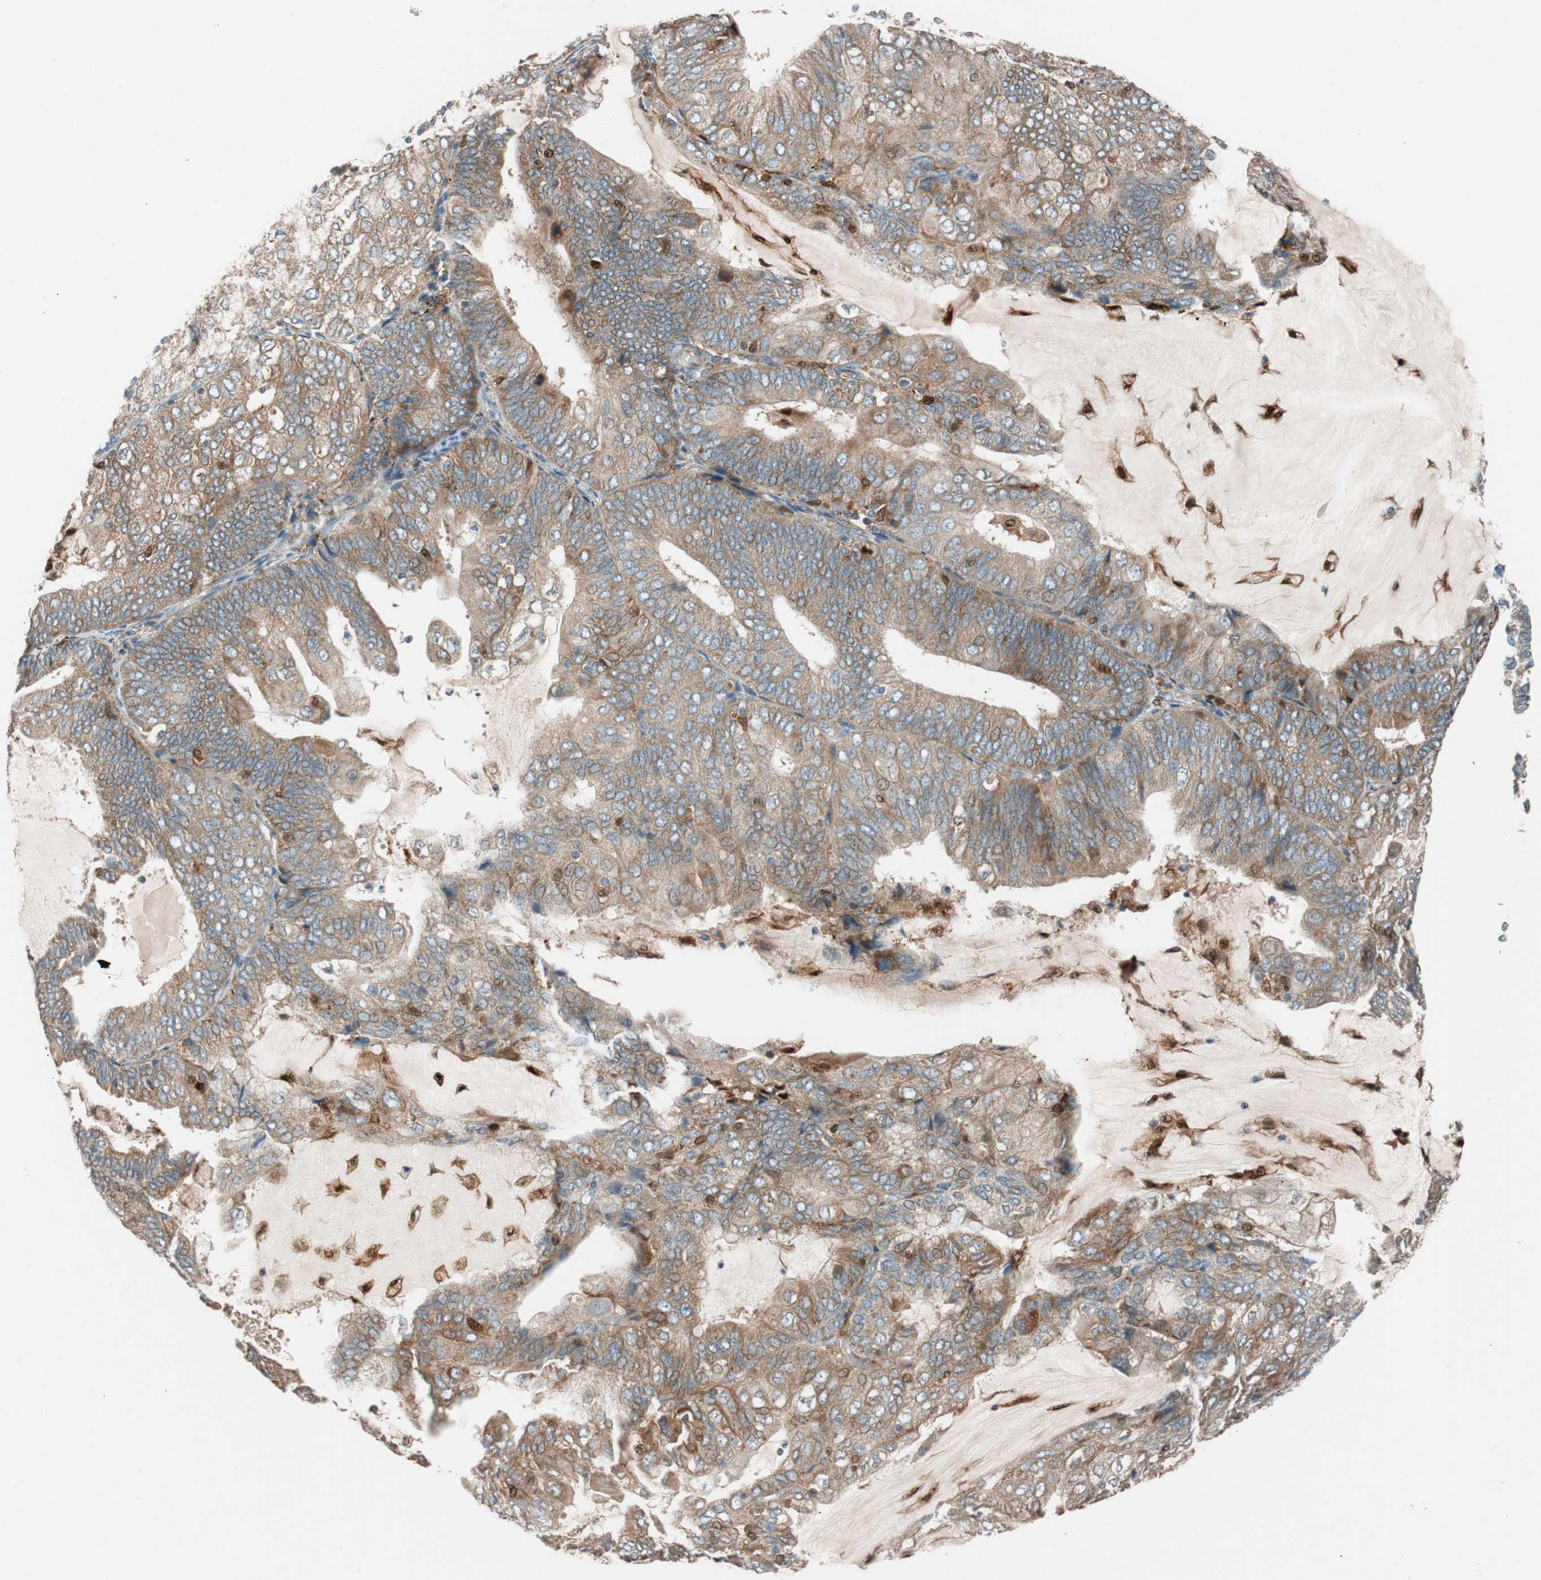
{"staining": {"intensity": "moderate", "quantity": ">75%", "location": "cytoplasmic/membranous"}, "tissue": "endometrial cancer", "cell_type": "Tumor cells", "image_type": "cancer", "snomed": [{"axis": "morphology", "description": "Adenocarcinoma, NOS"}, {"axis": "topography", "description": "Endometrium"}], "caption": "This histopathology image shows immunohistochemistry staining of human adenocarcinoma (endometrial), with medium moderate cytoplasmic/membranous positivity in about >75% of tumor cells.", "gene": "FAAH", "patient": {"sex": "female", "age": 81}}